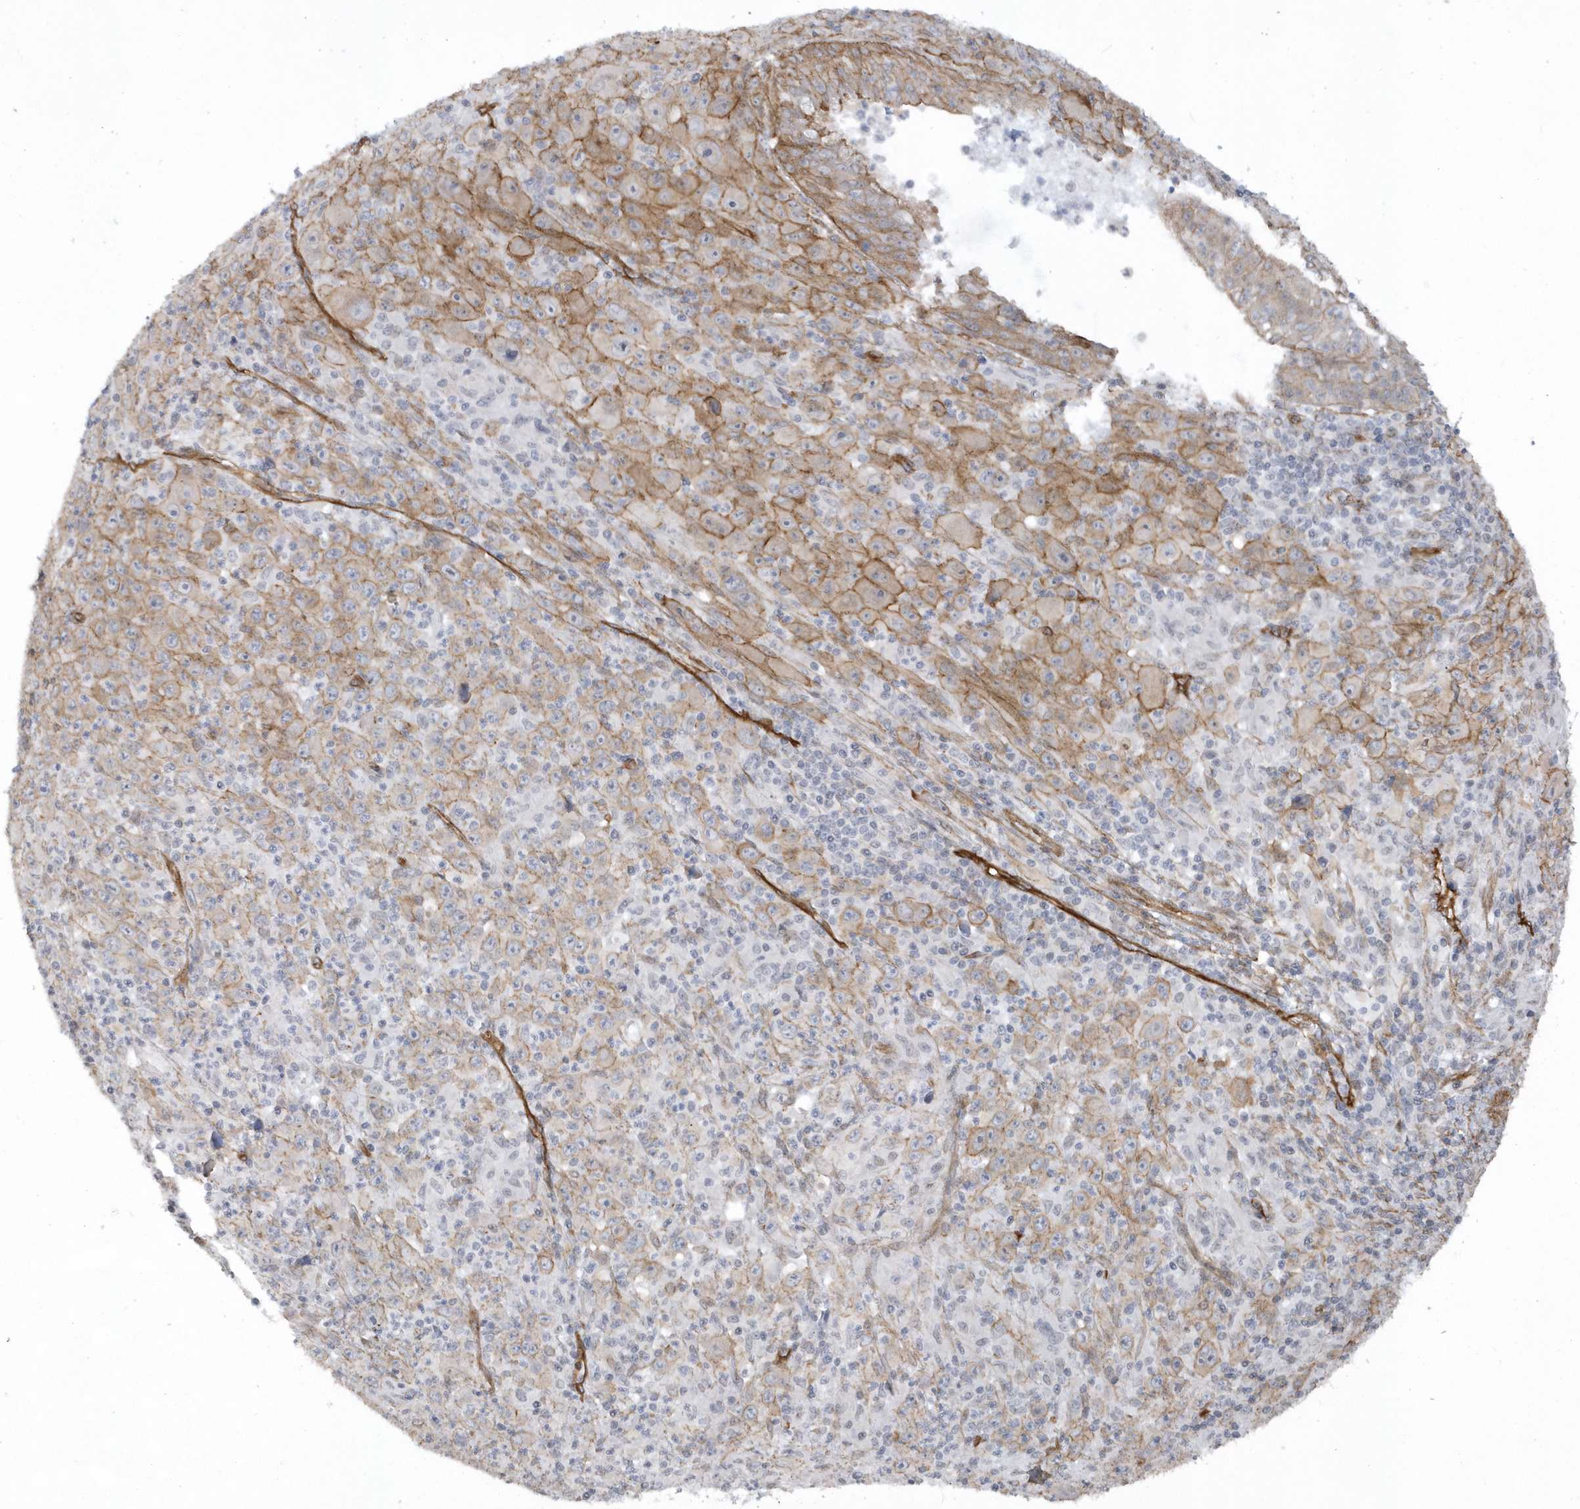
{"staining": {"intensity": "moderate", "quantity": ">75%", "location": "cytoplasmic/membranous"}, "tissue": "melanoma", "cell_type": "Tumor cells", "image_type": "cancer", "snomed": [{"axis": "morphology", "description": "Malignant melanoma, Metastatic site"}, {"axis": "topography", "description": "Skin"}], "caption": "An image showing moderate cytoplasmic/membranous positivity in approximately >75% of tumor cells in malignant melanoma (metastatic site), as visualized by brown immunohistochemical staining.", "gene": "RAI14", "patient": {"sex": "female", "age": 56}}